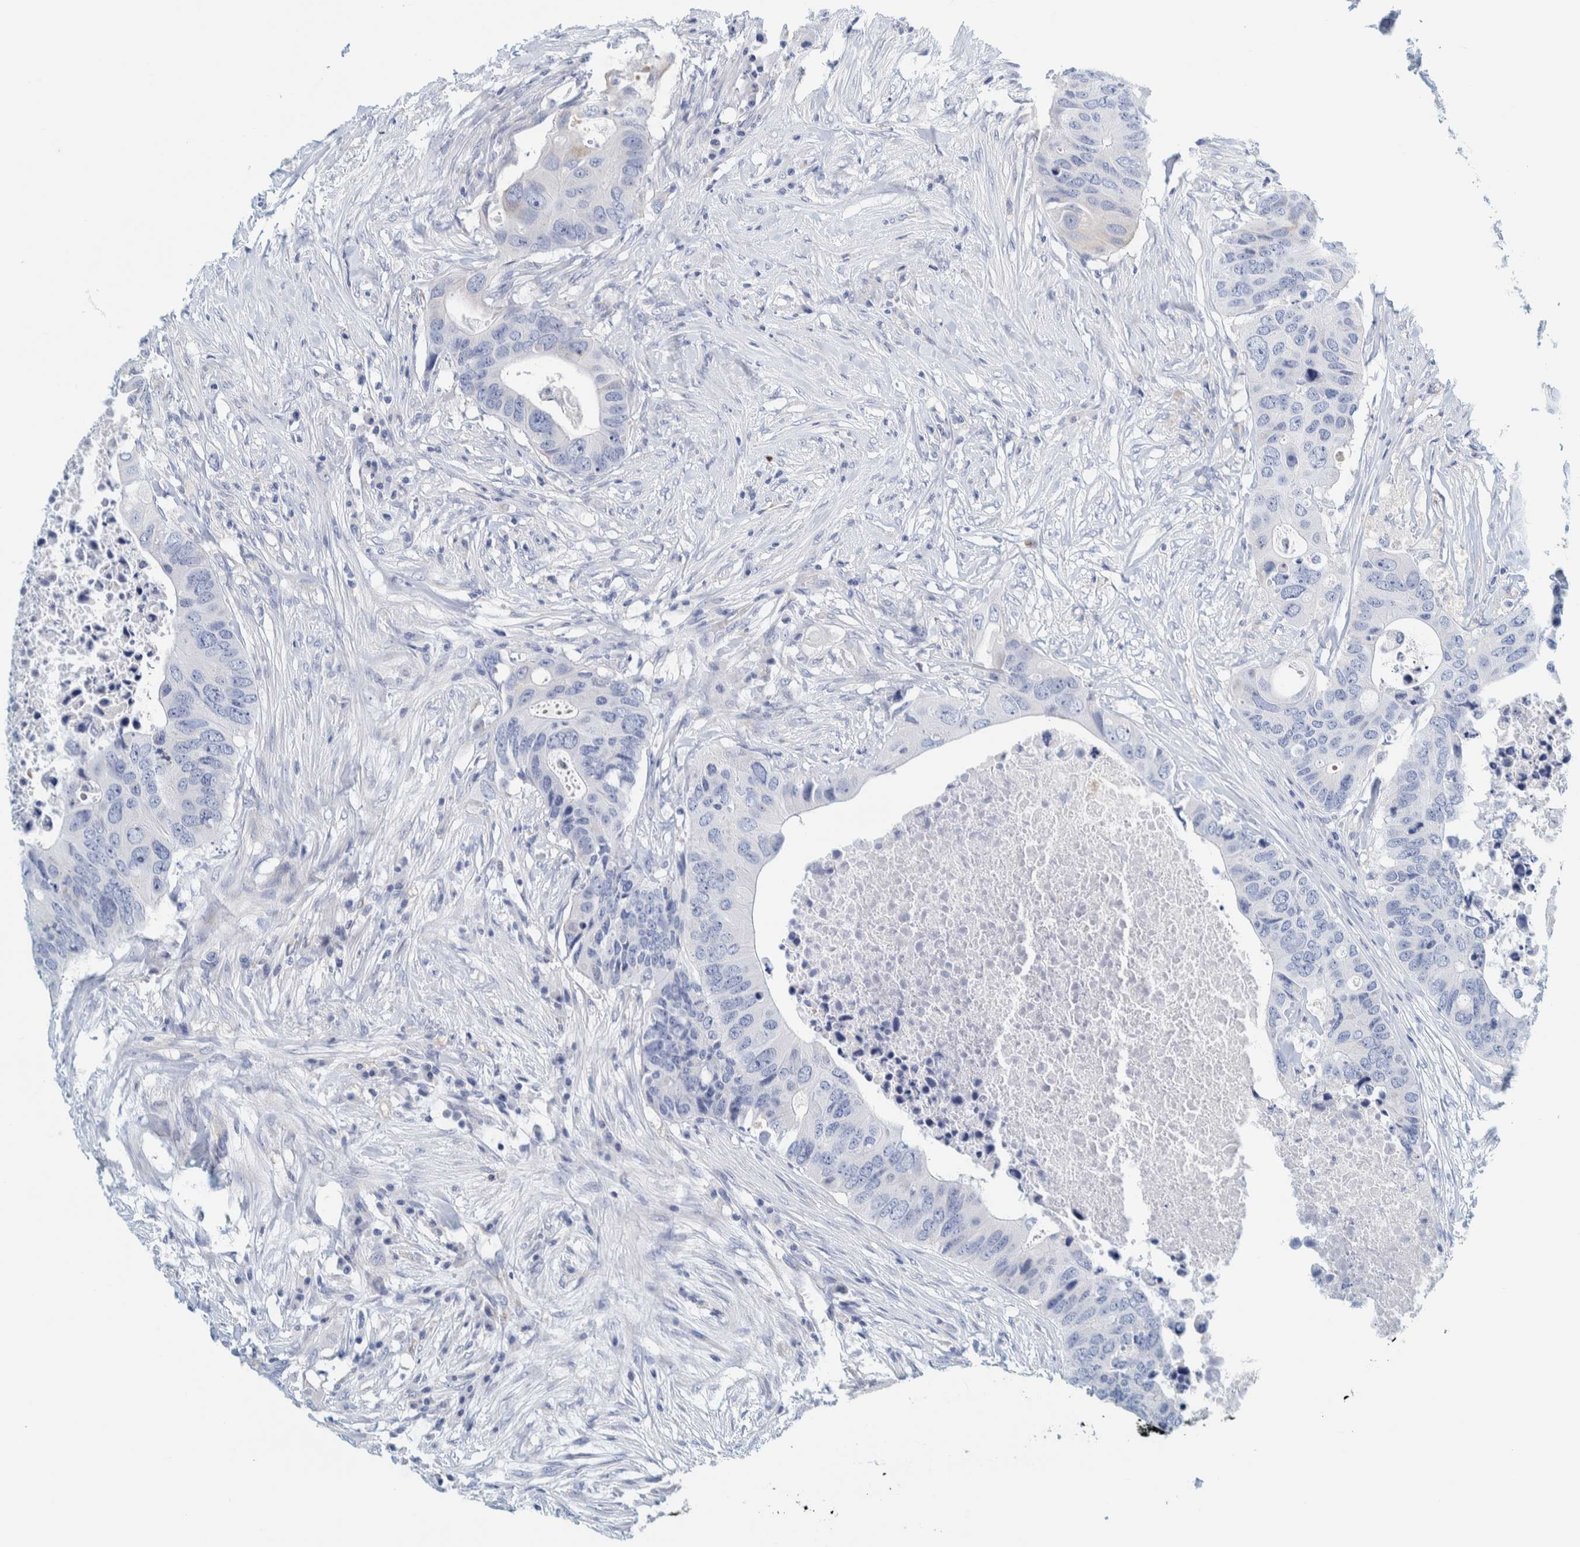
{"staining": {"intensity": "negative", "quantity": "none", "location": "none"}, "tissue": "colorectal cancer", "cell_type": "Tumor cells", "image_type": "cancer", "snomed": [{"axis": "morphology", "description": "Adenocarcinoma, NOS"}, {"axis": "topography", "description": "Colon"}], "caption": "Histopathology image shows no significant protein positivity in tumor cells of colorectal cancer (adenocarcinoma).", "gene": "MOG", "patient": {"sex": "male", "age": 71}}